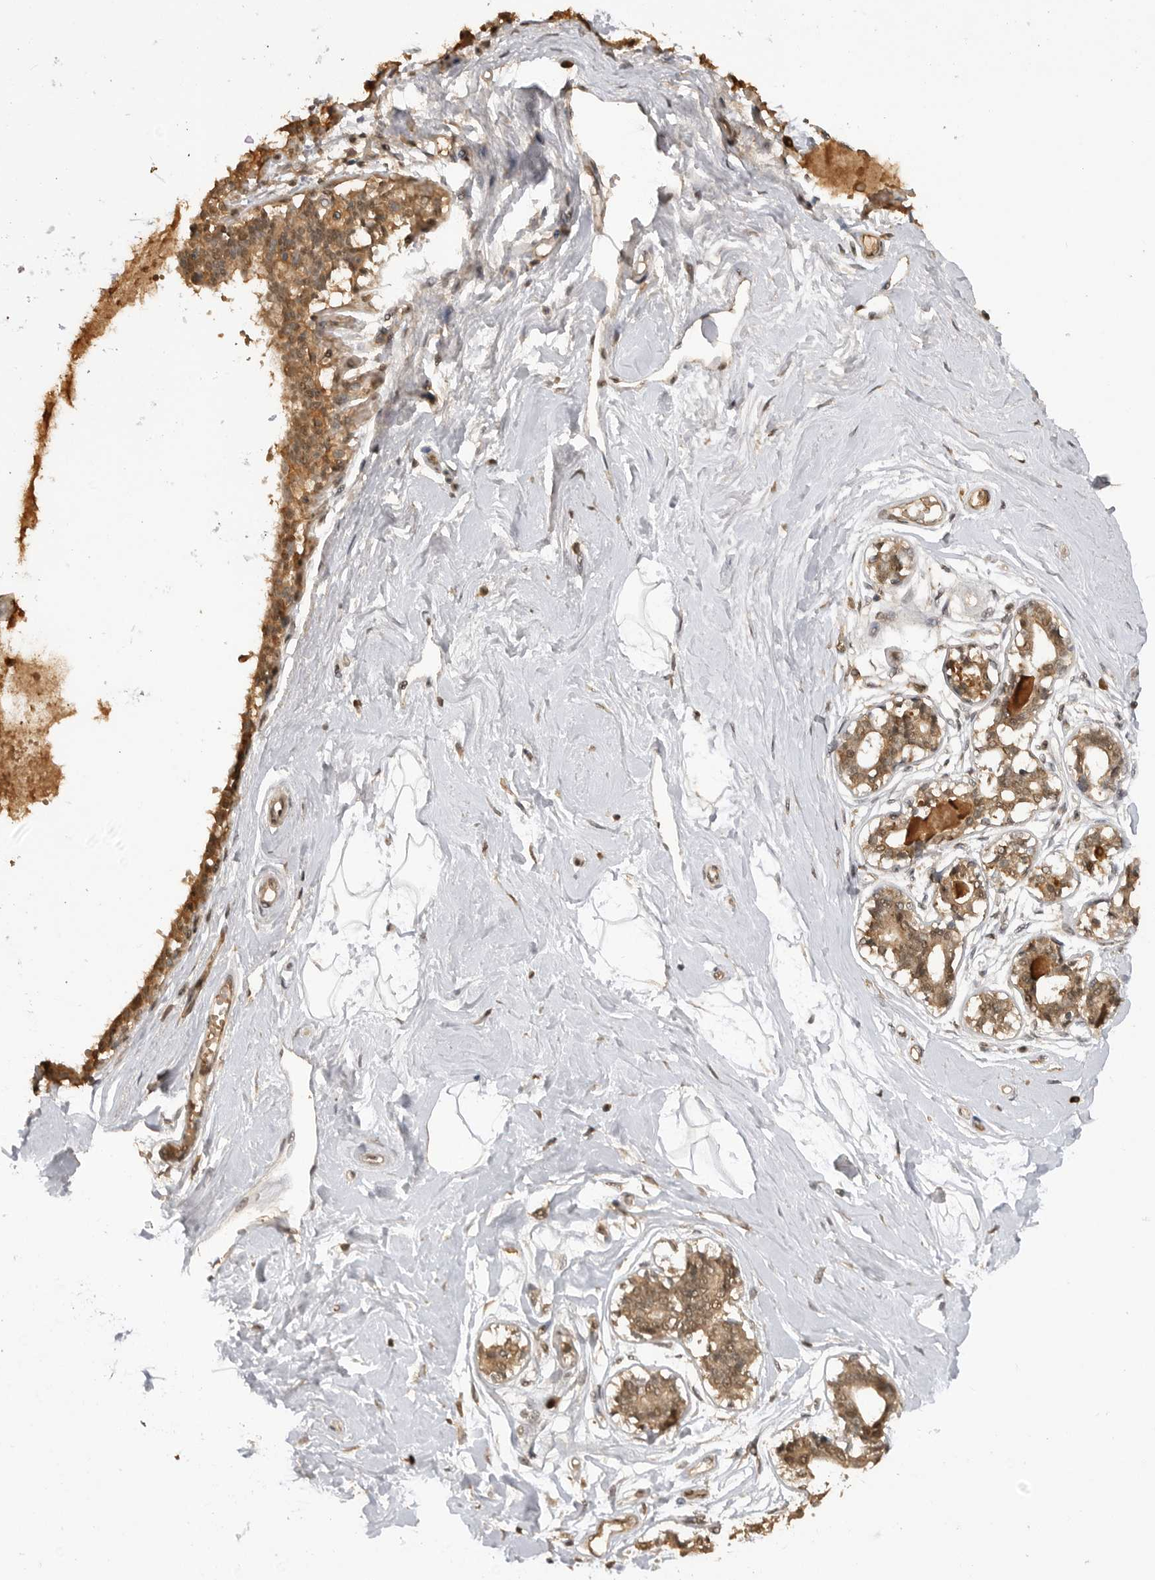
{"staining": {"intensity": "weak", "quantity": "25%-75%", "location": "cytoplasmic/membranous"}, "tissue": "breast", "cell_type": "Adipocytes", "image_type": "normal", "snomed": [{"axis": "morphology", "description": "Normal tissue, NOS"}, {"axis": "topography", "description": "Breast"}], "caption": "Immunohistochemical staining of normal breast displays low levels of weak cytoplasmic/membranous staining in approximately 25%-75% of adipocytes. The protein of interest is shown in brown color, while the nuclei are stained blue.", "gene": "ASPSCR1", "patient": {"sex": "female", "age": 45}}